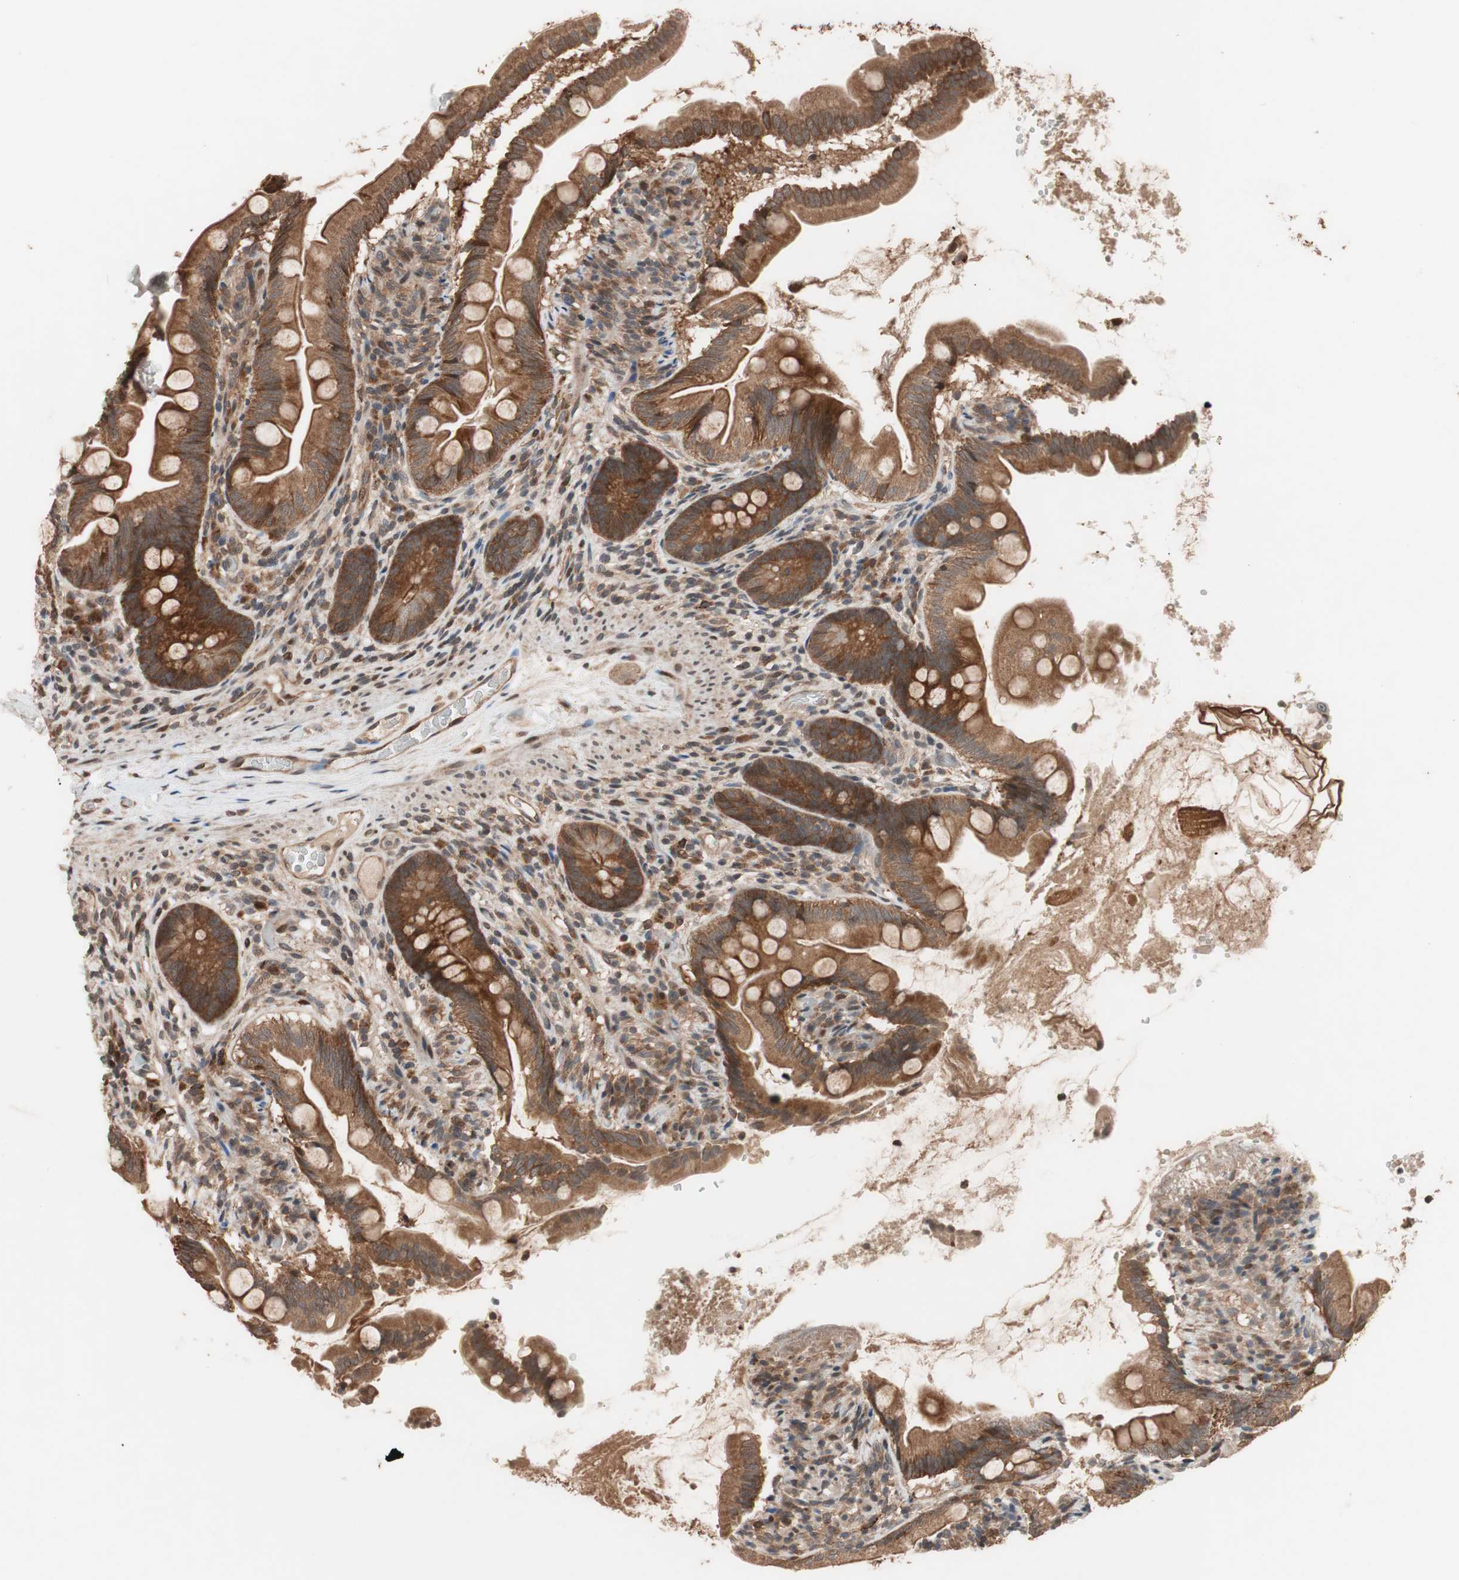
{"staining": {"intensity": "strong", "quantity": ">75%", "location": "cytoplasmic/membranous,nuclear"}, "tissue": "small intestine", "cell_type": "Glandular cells", "image_type": "normal", "snomed": [{"axis": "morphology", "description": "Normal tissue, NOS"}, {"axis": "topography", "description": "Small intestine"}], "caption": "Protein expression analysis of unremarkable small intestine demonstrates strong cytoplasmic/membranous,nuclear staining in approximately >75% of glandular cells. Nuclei are stained in blue.", "gene": "NF2", "patient": {"sex": "female", "age": 56}}